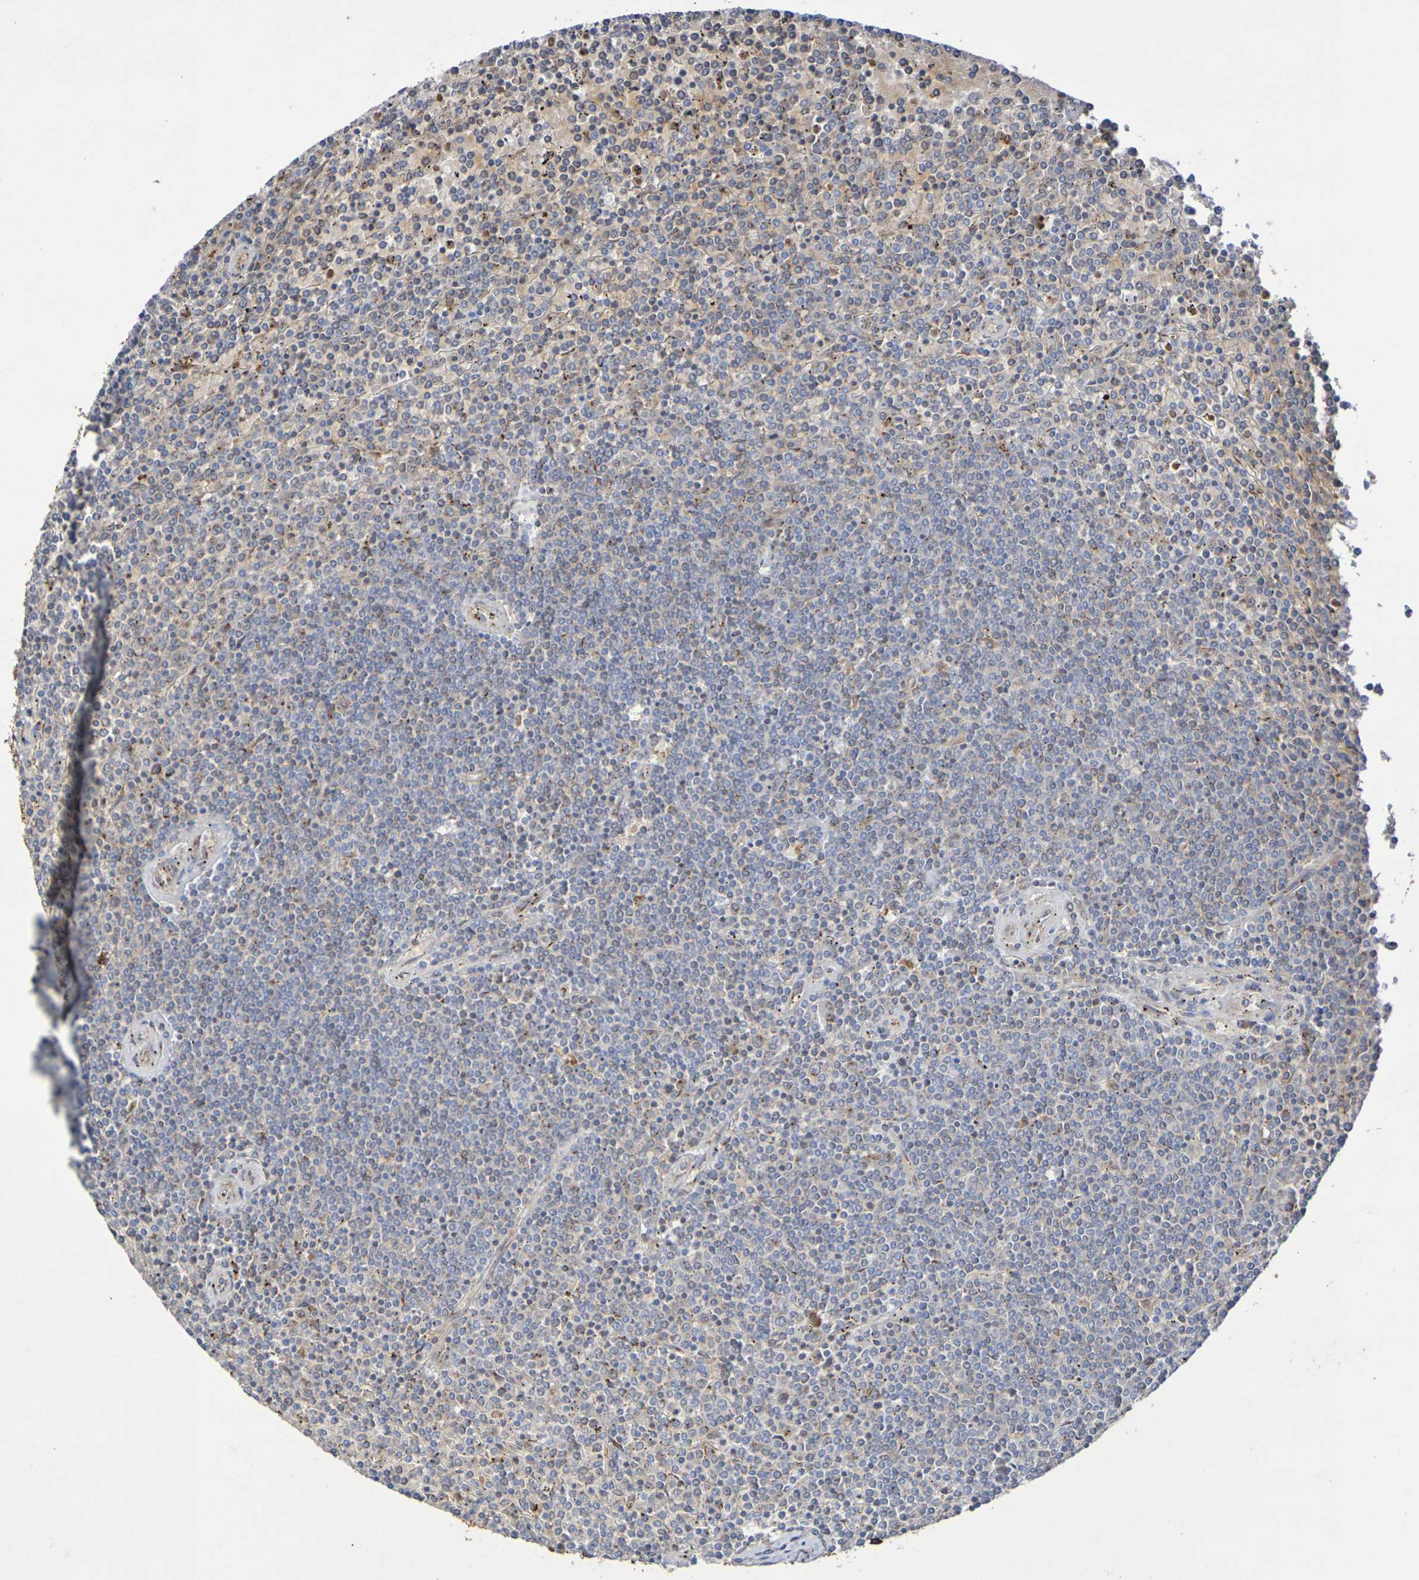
{"staining": {"intensity": "moderate", "quantity": "25%-75%", "location": "cytoplasmic/membranous"}, "tissue": "lymphoma", "cell_type": "Tumor cells", "image_type": "cancer", "snomed": [{"axis": "morphology", "description": "Malignant lymphoma, non-Hodgkin's type, Low grade"}, {"axis": "topography", "description": "Spleen"}], "caption": "Immunohistochemical staining of human lymphoma exhibits moderate cytoplasmic/membranous protein staining in approximately 25%-75% of tumor cells.", "gene": "DCP2", "patient": {"sex": "female", "age": 77}}